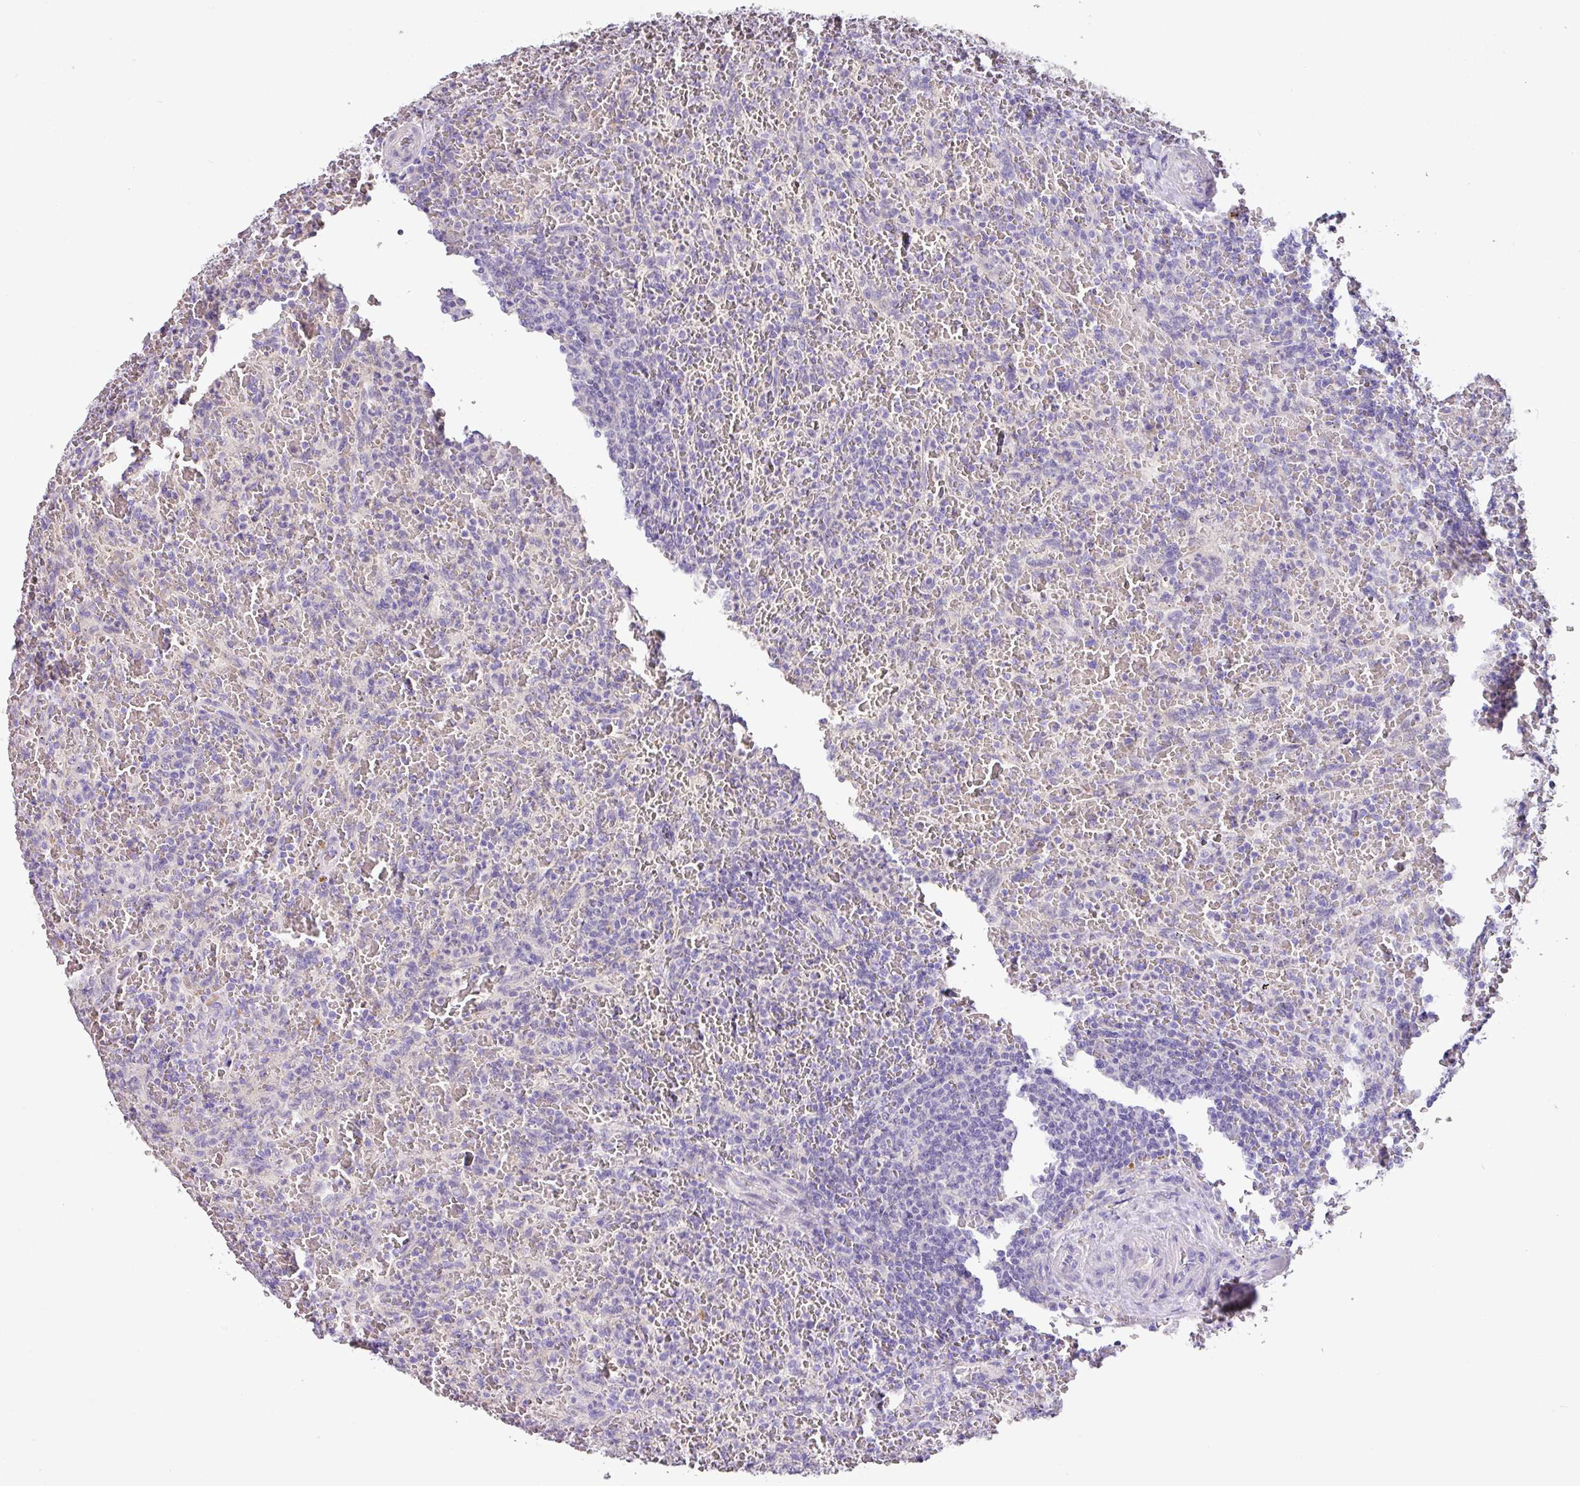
{"staining": {"intensity": "negative", "quantity": "none", "location": "none"}, "tissue": "lymphoma", "cell_type": "Tumor cells", "image_type": "cancer", "snomed": [{"axis": "morphology", "description": "Malignant lymphoma, non-Hodgkin's type, Low grade"}, {"axis": "topography", "description": "Spleen"}], "caption": "Photomicrograph shows no significant protein positivity in tumor cells of lymphoma.", "gene": "ZG16", "patient": {"sex": "female", "age": 64}}